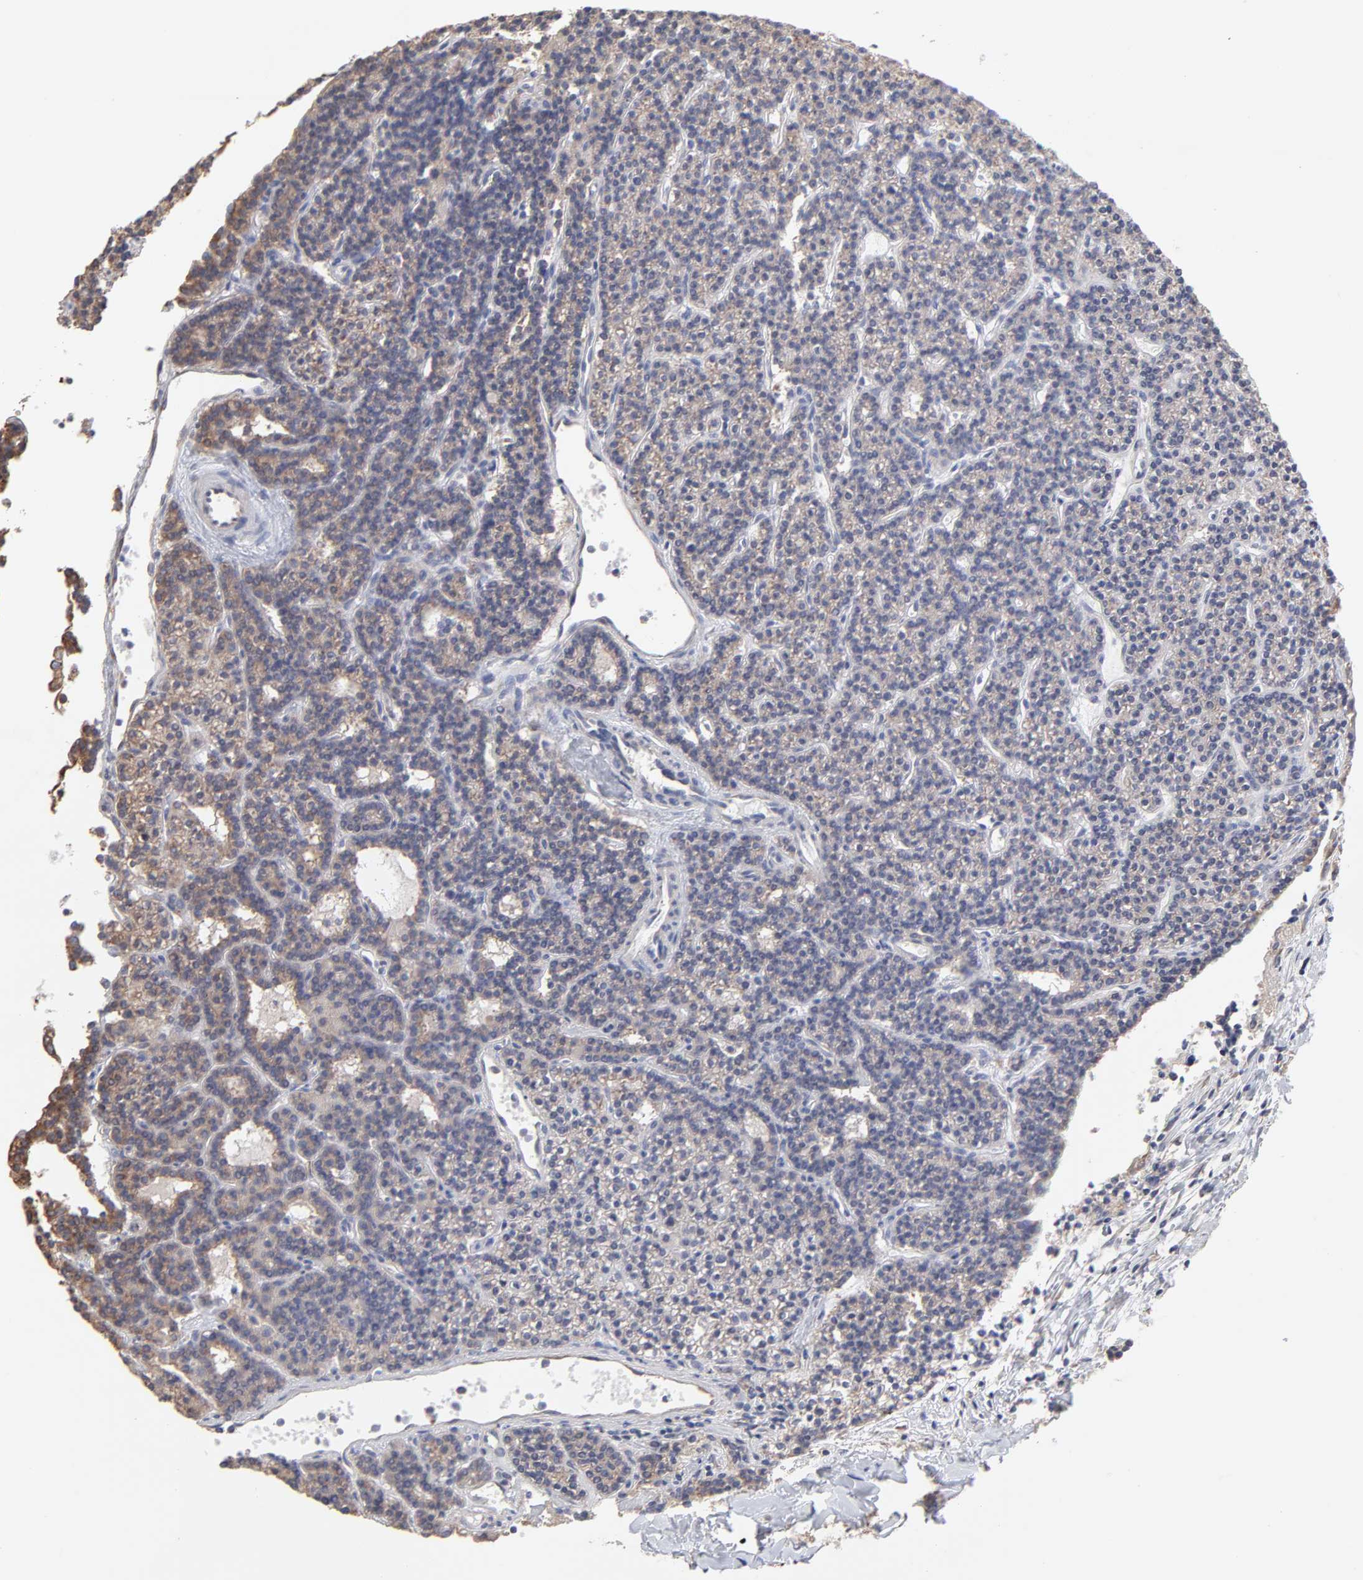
{"staining": {"intensity": "moderate", "quantity": ">75%", "location": "cytoplasmic/membranous"}, "tissue": "parathyroid gland", "cell_type": "Glandular cells", "image_type": "normal", "snomed": [{"axis": "morphology", "description": "Normal tissue, NOS"}, {"axis": "topography", "description": "Parathyroid gland"}], "caption": "An image showing moderate cytoplasmic/membranous staining in about >75% of glandular cells in normal parathyroid gland, as visualized by brown immunohistochemical staining.", "gene": "RPL3", "patient": {"sex": "female", "age": 45}}